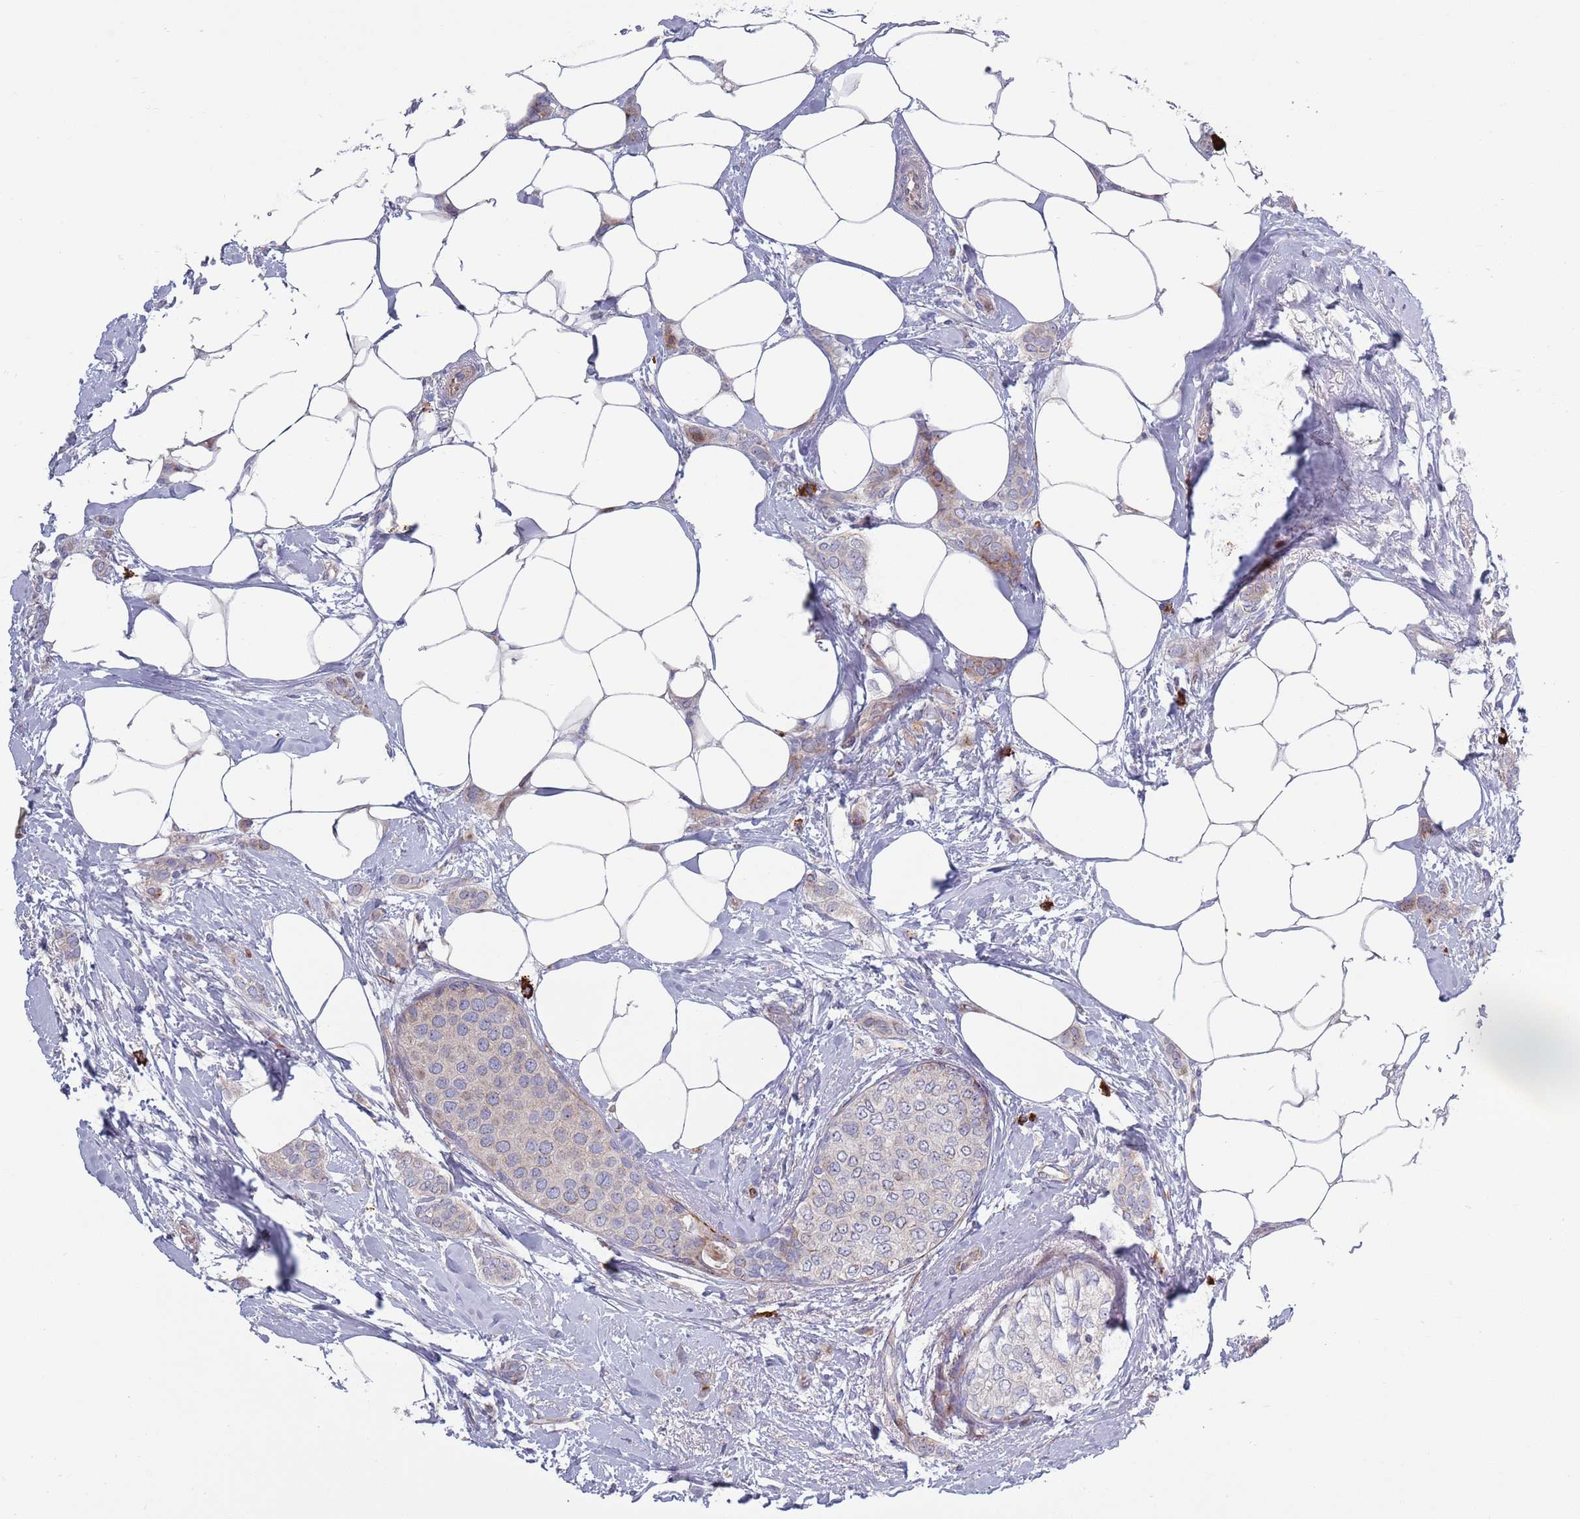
{"staining": {"intensity": "negative", "quantity": "none", "location": "none"}, "tissue": "breast cancer", "cell_type": "Tumor cells", "image_type": "cancer", "snomed": [{"axis": "morphology", "description": "Duct carcinoma"}, {"axis": "topography", "description": "Breast"}], "caption": "Photomicrograph shows no protein staining in tumor cells of breast cancer tissue. The staining was performed using DAB (3,3'-diaminobenzidine) to visualize the protein expression in brown, while the nuclei were stained in blue with hematoxylin (Magnification: 20x).", "gene": "TYW1", "patient": {"sex": "female", "age": 72}}